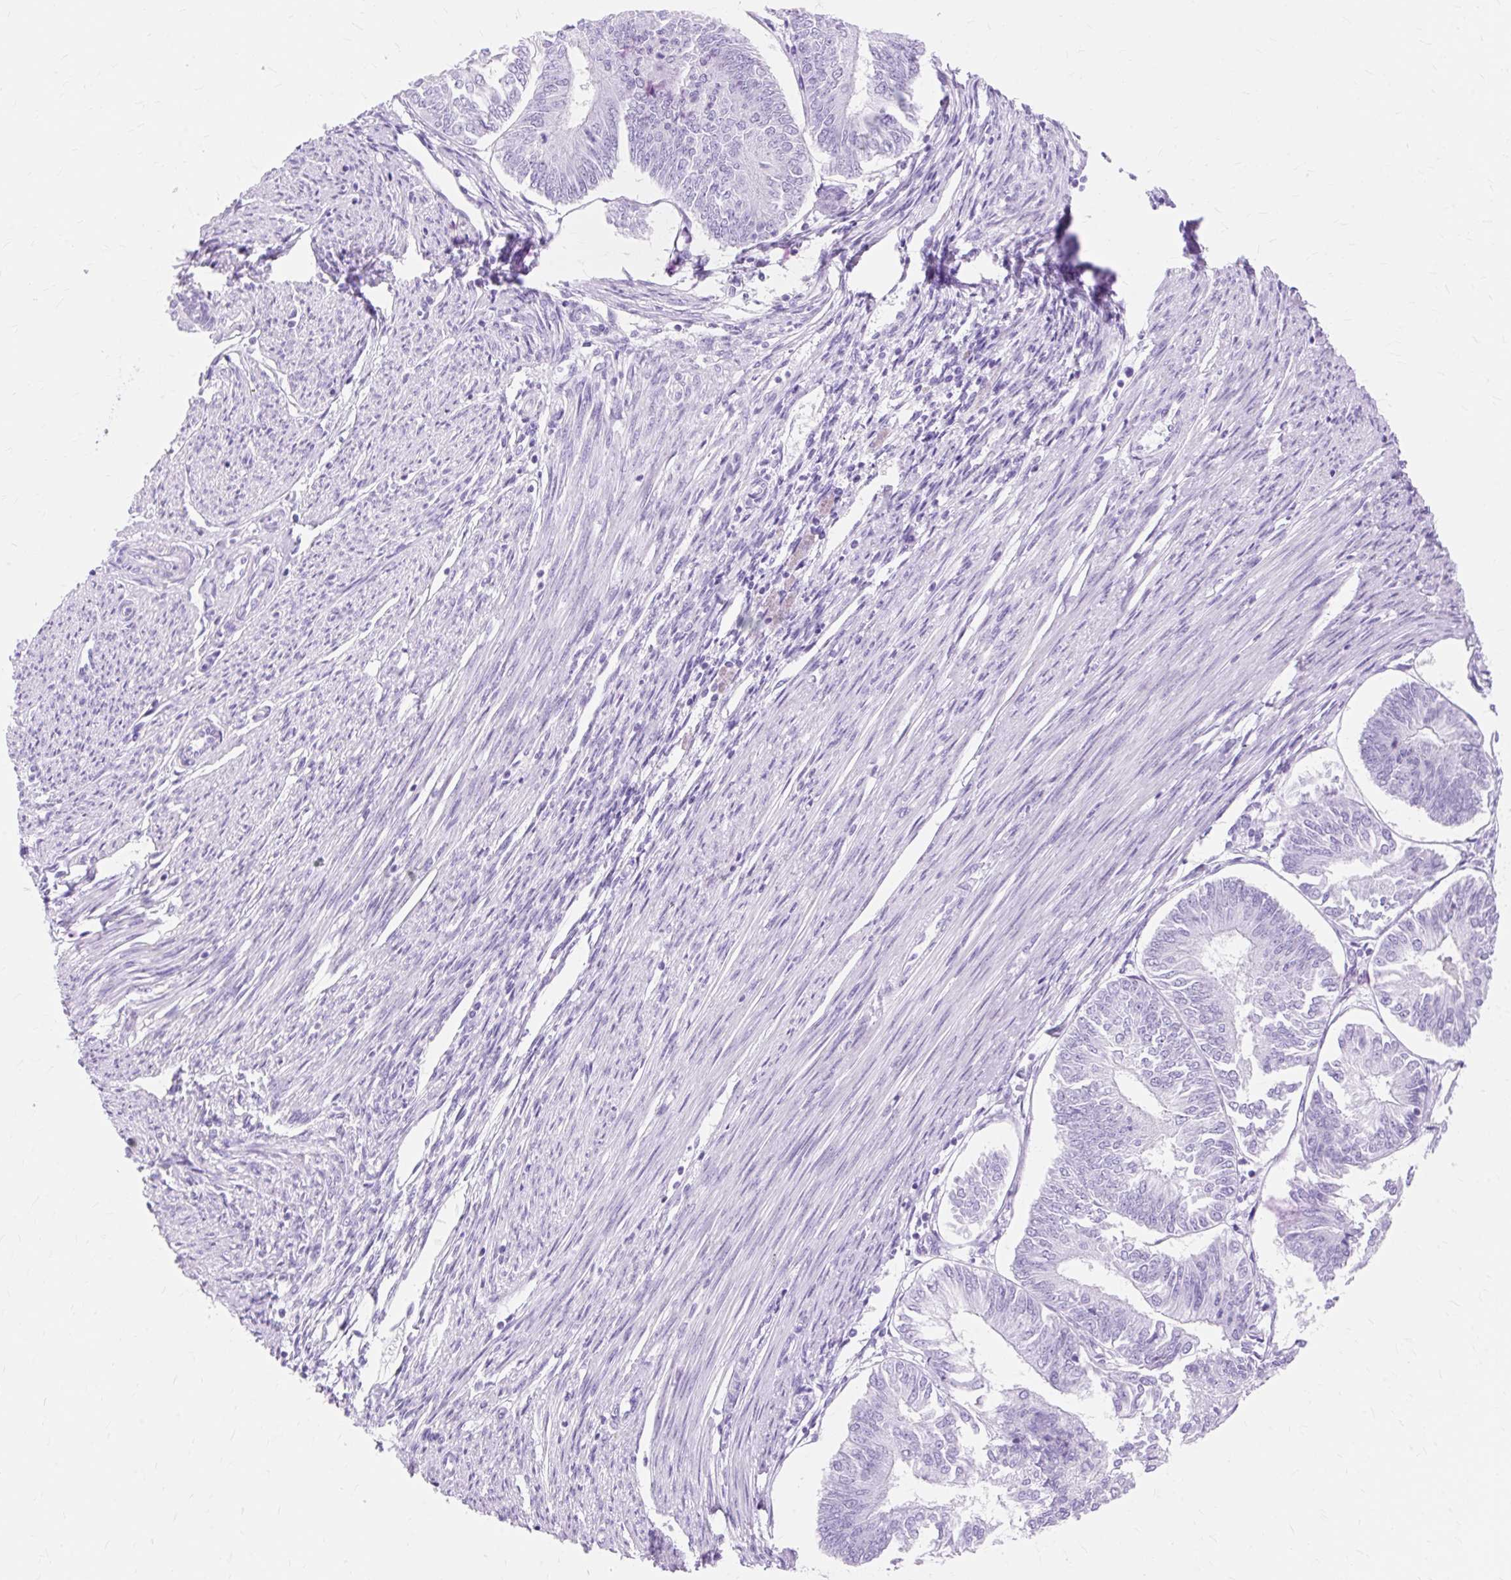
{"staining": {"intensity": "negative", "quantity": "none", "location": "none"}, "tissue": "endometrial cancer", "cell_type": "Tumor cells", "image_type": "cancer", "snomed": [{"axis": "morphology", "description": "Adenocarcinoma, NOS"}, {"axis": "topography", "description": "Endometrium"}], "caption": "High power microscopy photomicrograph of an immunohistochemistry photomicrograph of endometrial cancer, revealing no significant staining in tumor cells.", "gene": "MBP", "patient": {"sex": "female", "age": 58}}